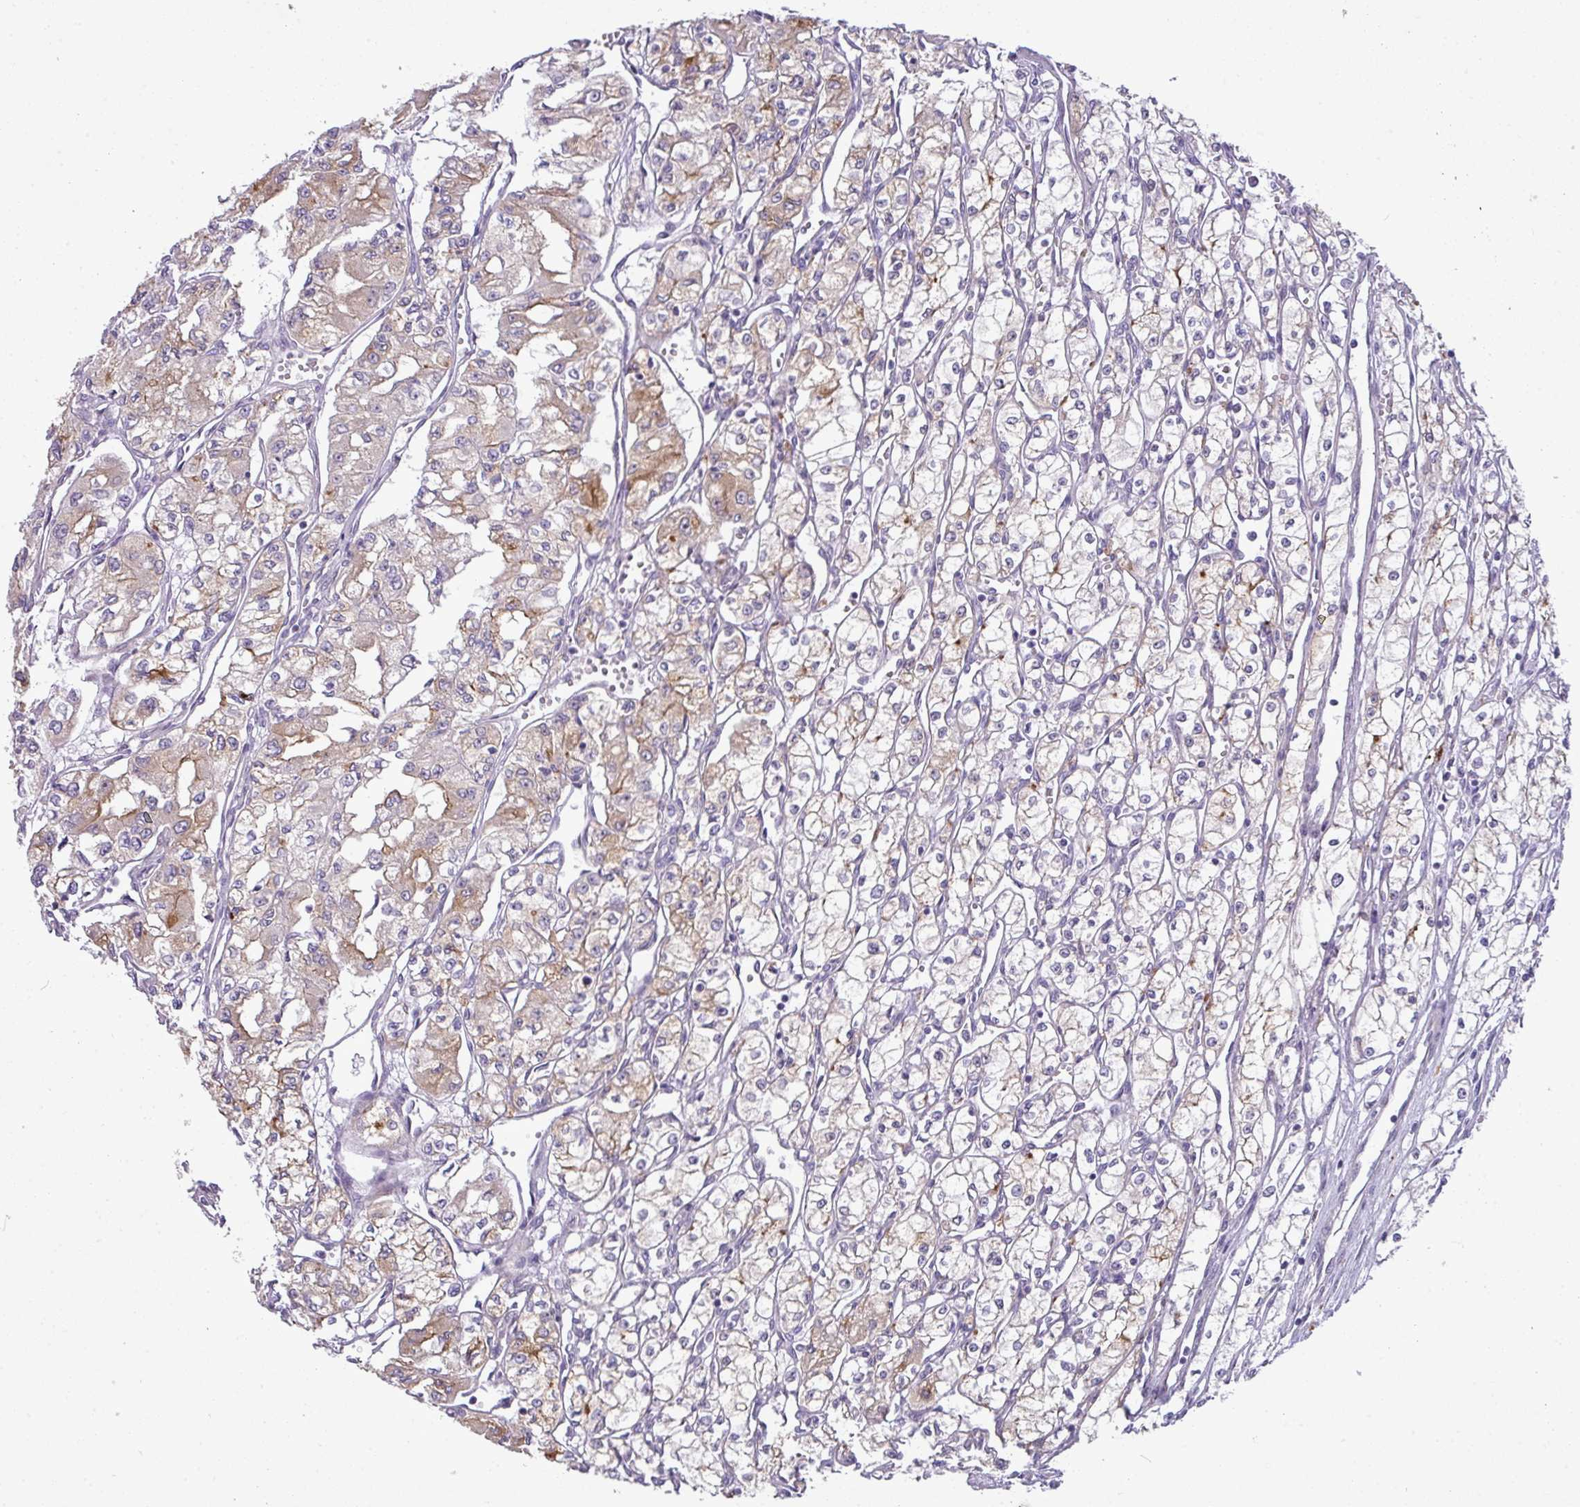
{"staining": {"intensity": "moderate", "quantity": "<25%", "location": "cytoplasmic/membranous"}, "tissue": "renal cancer", "cell_type": "Tumor cells", "image_type": "cancer", "snomed": [{"axis": "morphology", "description": "Adenocarcinoma, NOS"}, {"axis": "topography", "description": "Kidney"}], "caption": "Immunohistochemical staining of human renal adenocarcinoma reveals moderate cytoplasmic/membranous protein staining in about <25% of tumor cells.", "gene": "MAK16", "patient": {"sex": "male", "age": 59}}